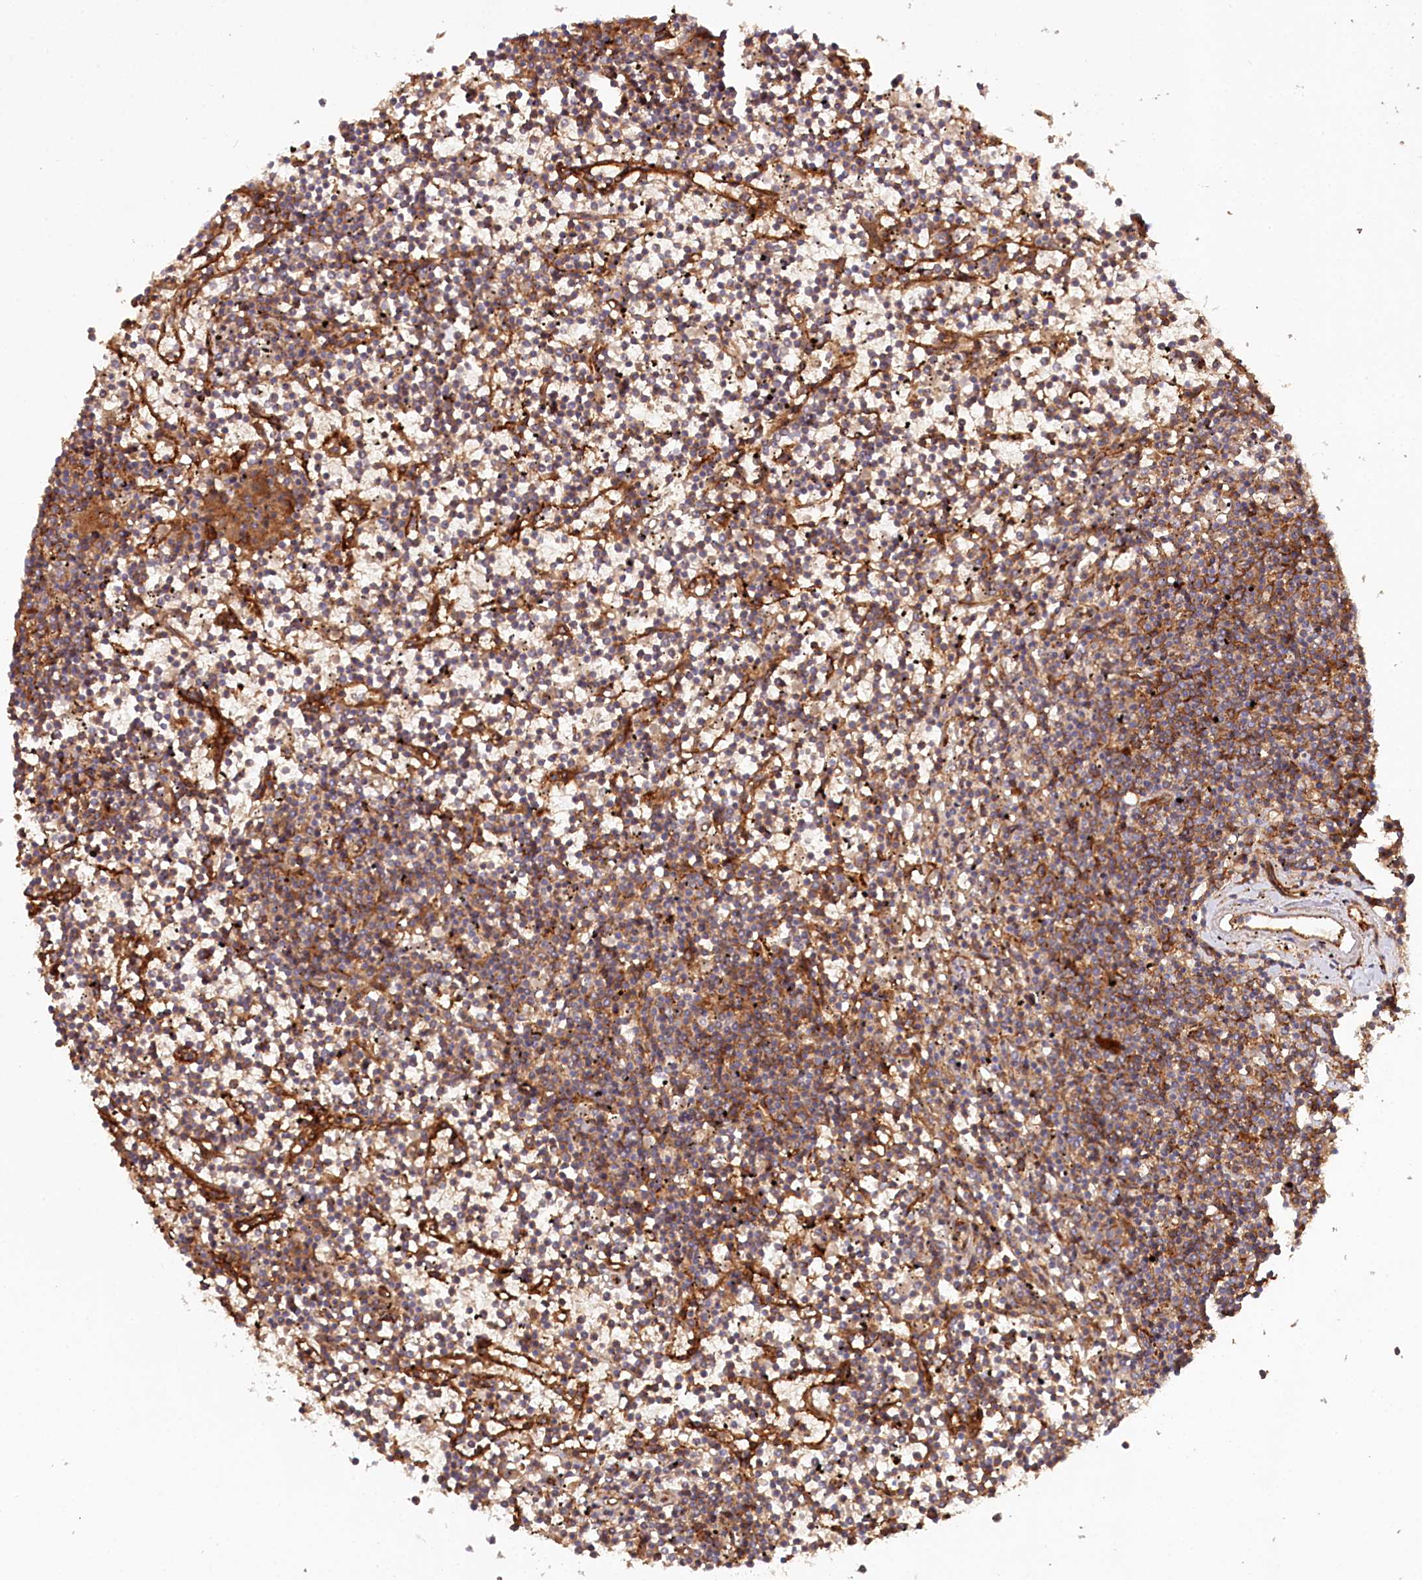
{"staining": {"intensity": "negative", "quantity": "none", "location": "none"}, "tissue": "lymphoma", "cell_type": "Tumor cells", "image_type": "cancer", "snomed": [{"axis": "morphology", "description": "Malignant lymphoma, non-Hodgkin's type, Low grade"}, {"axis": "topography", "description": "Spleen"}], "caption": "There is no significant positivity in tumor cells of lymphoma. (DAB immunohistochemistry (IHC) with hematoxylin counter stain).", "gene": "RBP5", "patient": {"sex": "female", "age": 19}}